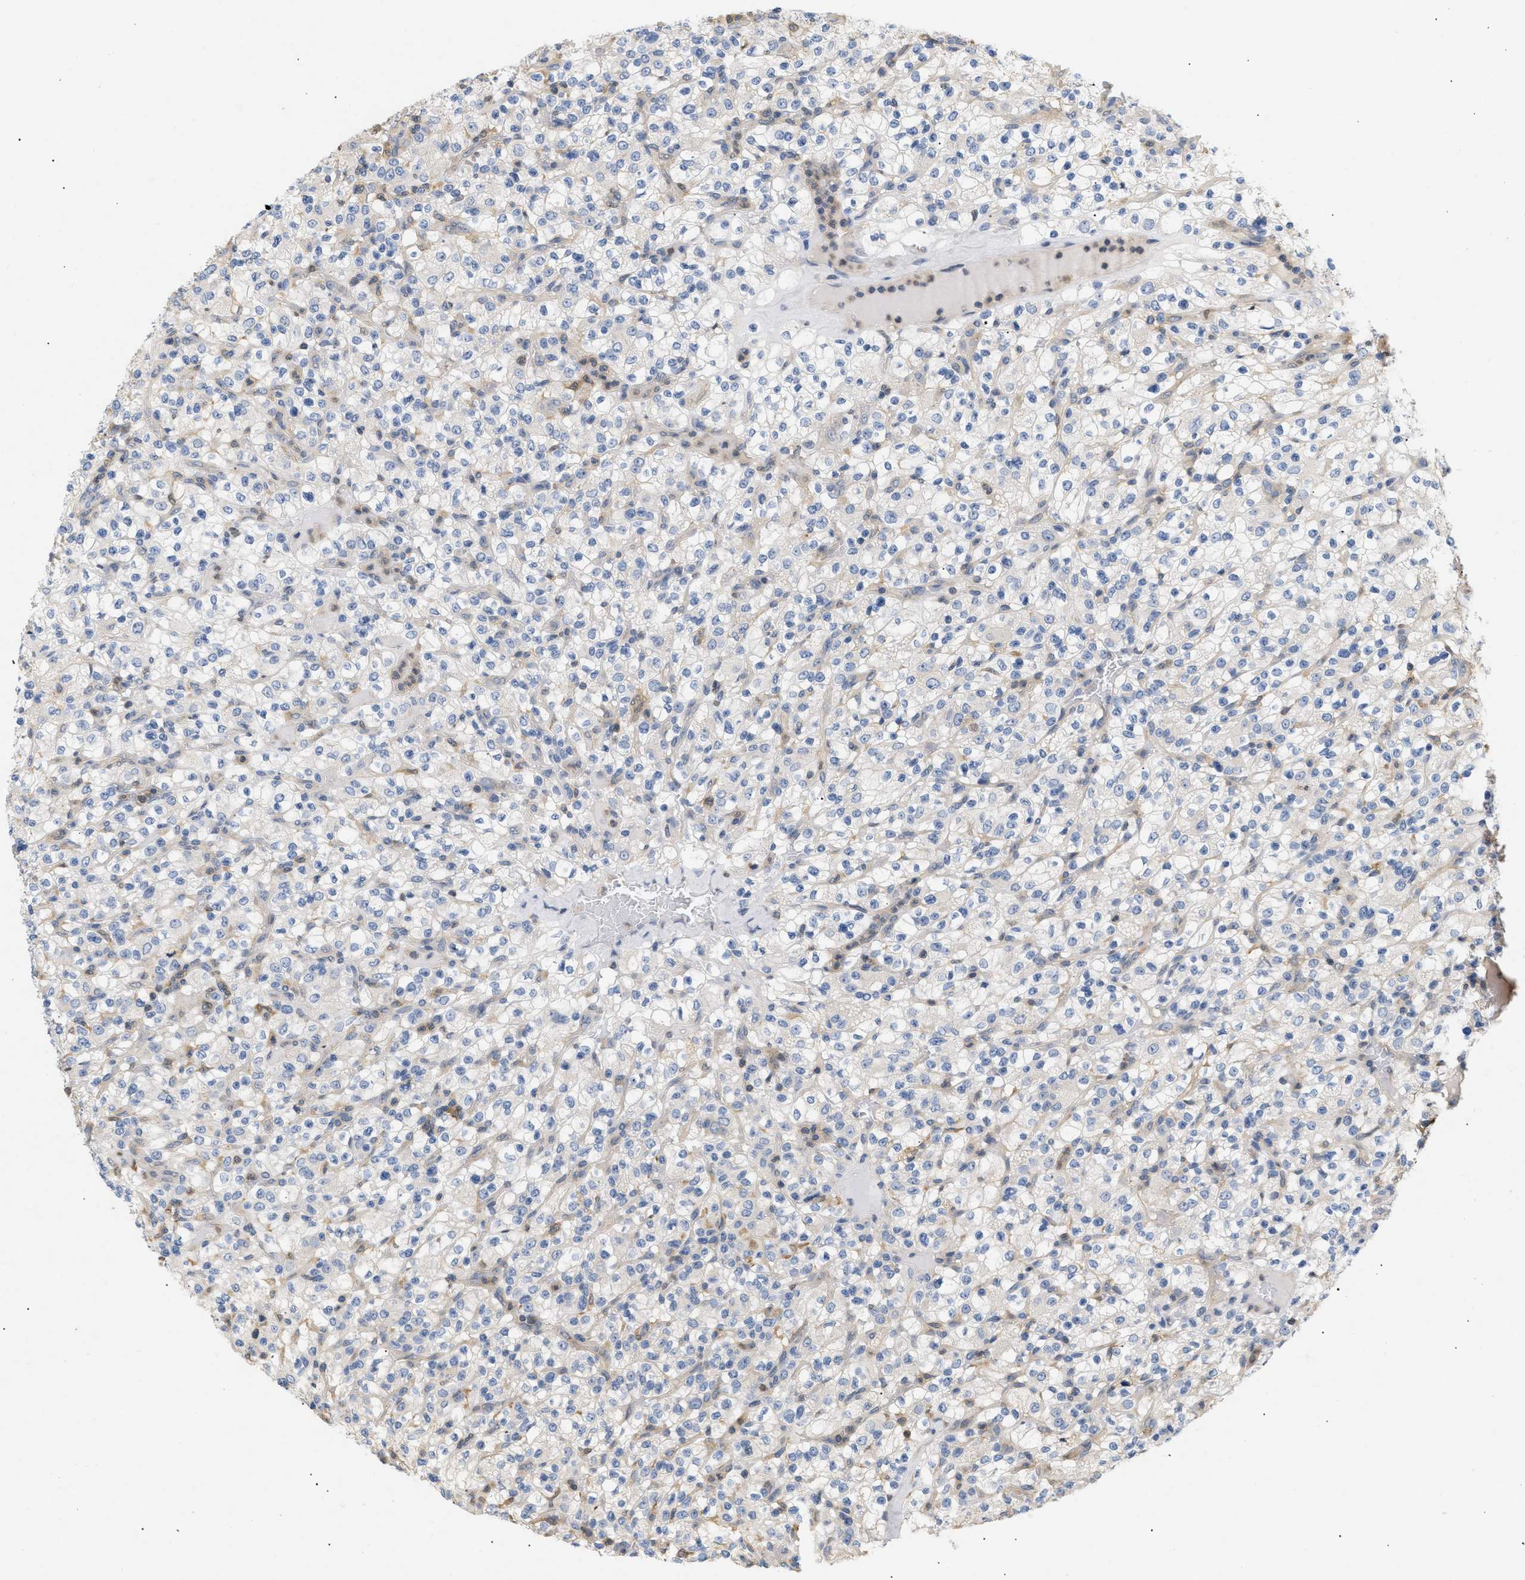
{"staining": {"intensity": "weak", "quantity": "<25%", "location": "cytoplasmic/membranous"}, "tissue": "renal cancer", "cell_type": "Tumor cells", "image_type": "cancer", "snomed": [{"axis": "morphology", "description": "Normal tissue, NOS"}, {"axis": "morphology", "description": "Adenocarcinoma, NOS"}, {"axis": "topography", "description": "Kidney"}], "caption": "Immunohistochemical staining of human renal adenocarcinoma demonstrates no significant expression in tumor cells.", "gene": "FARS2", "patient": {"sex": "female", "age": 72}}